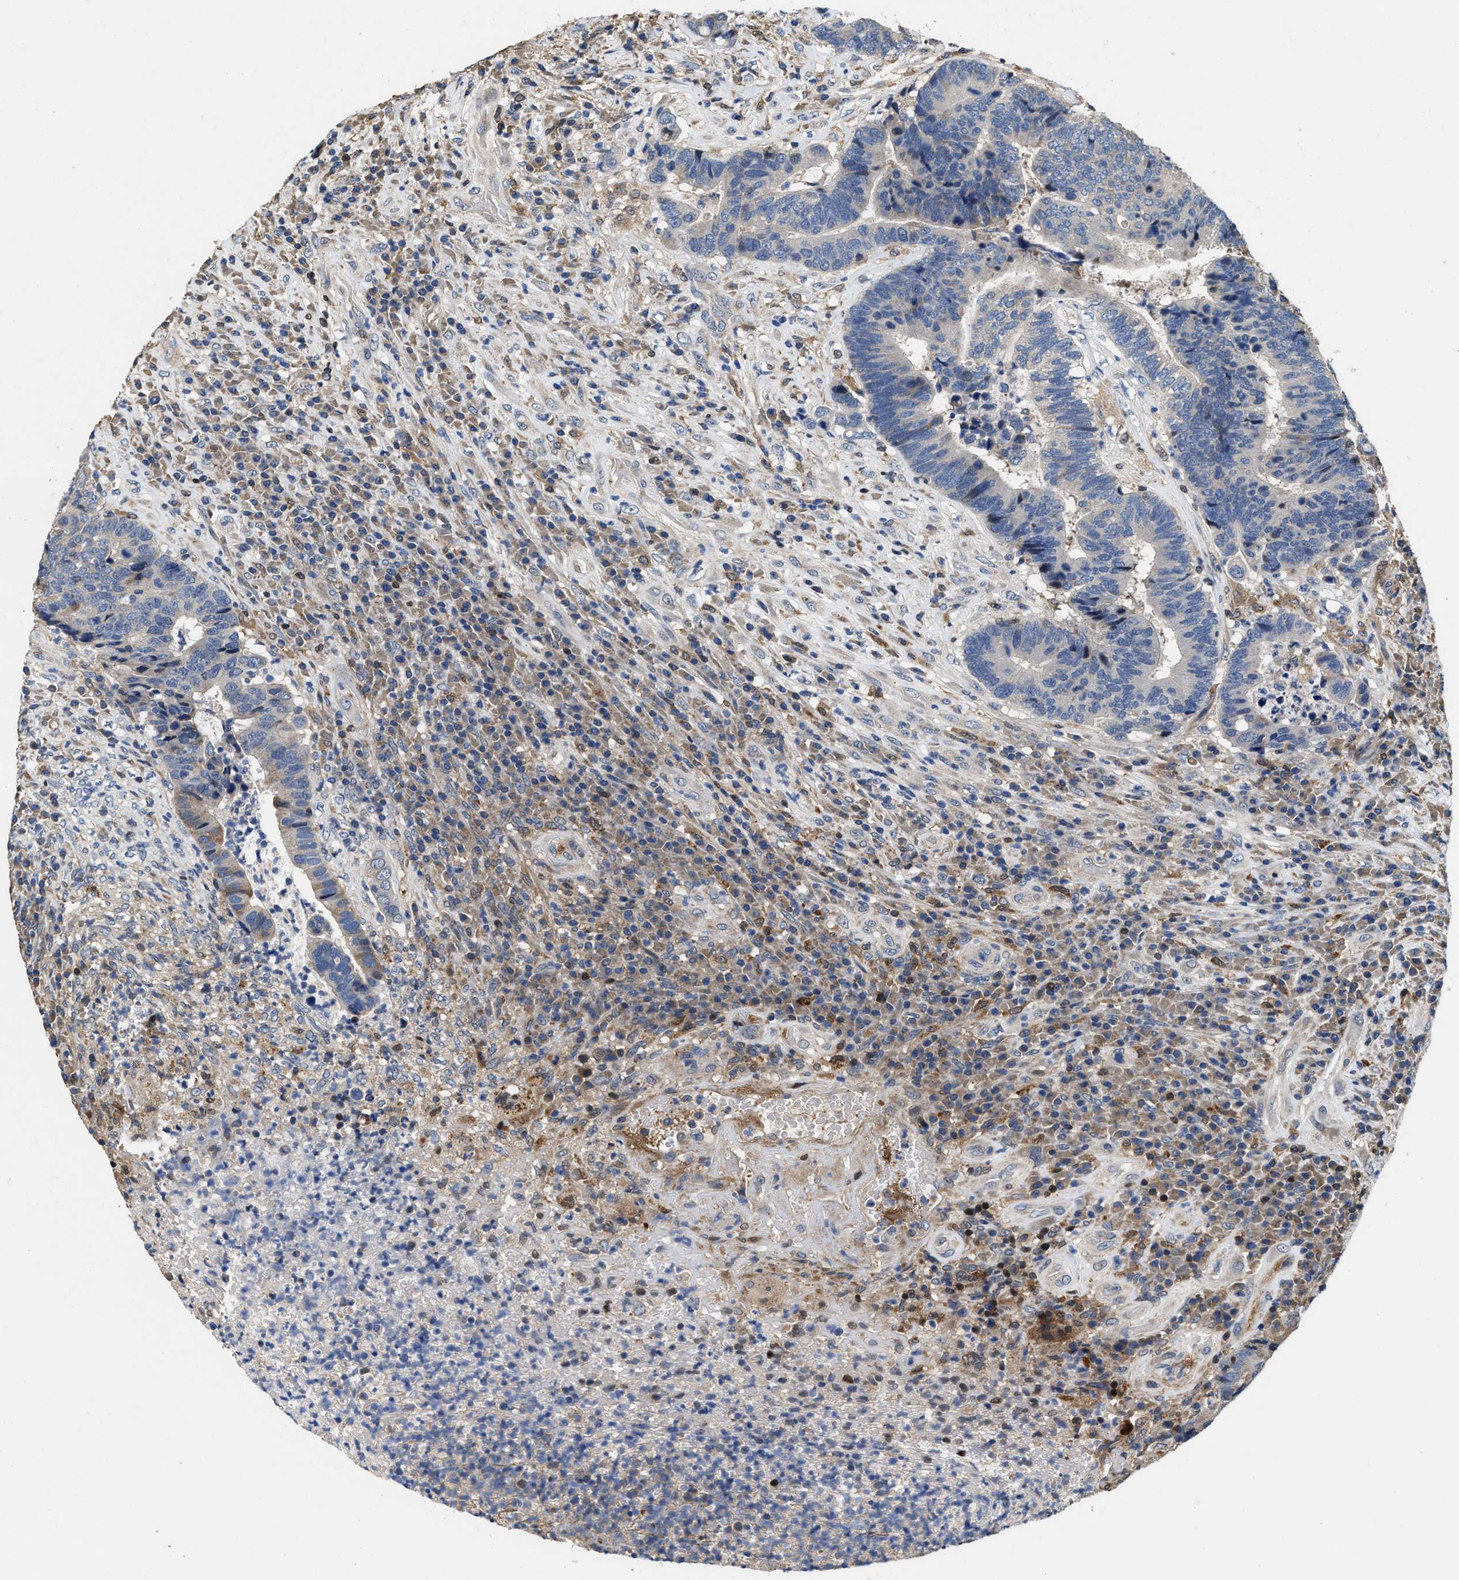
{"staining": {"intensity": "weak", "quantity": "<25%", "location": "cytoplasmic/membranous"}, "tissue": "colorectal cancer", "cell_type": "Tumor cells", "image_type": "cancer", "snomed": [{"axis": "morphology", "description": "Adenocarcinoma, NOS"}, {"axis": "topography", "description": "Rectum"}], "caption": "Protein analysis of adenocarcinoma (colorectal) exhibits no significant staining in tumor cells.", "gene": "RGS10", "patient": {"sex": "female", "age": 89}}